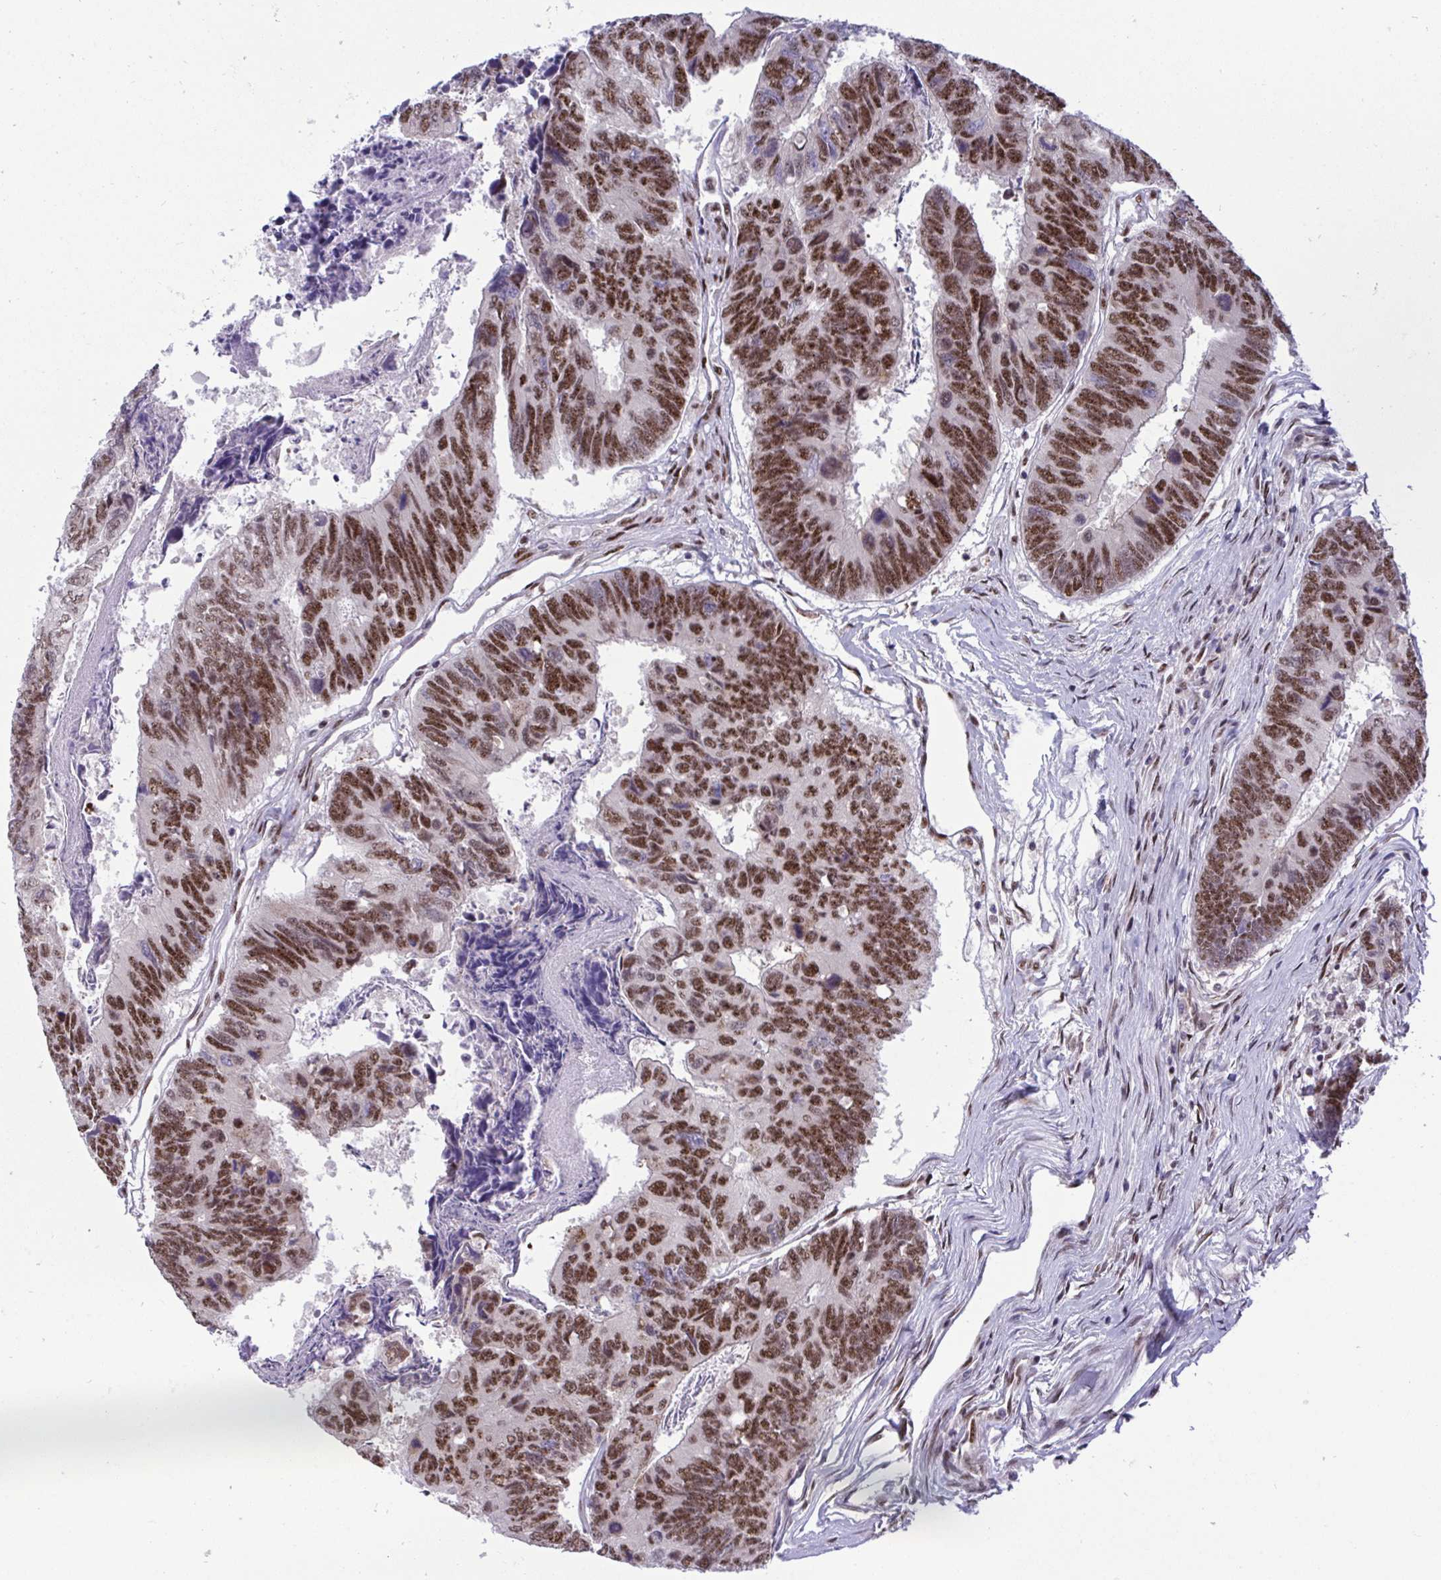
{"staining": {"intensity": "moderate", "quantity": ">75%", "location": "nuclear"}, "tissue": "colorectal cancer", "cell_type": "Tumor cells", "image_type": "cancer", "snomed": [{"axis": "morphology", "description": "Adenocarcinoma, NOS"}, {"axis": "topography", "description": "Colon"}], "caption": "Immunohistochemistry staining of colorectal adenocarcinoma, which shows medium levels of moderate nuclear positivity in approximately >75% of tumor cells indicating moderate nuclear protein staining. The staining was performed using DAB (3,3'-diaminobenzidine) (brown) for protein detection and nuclei were counterstained in hematoxylin (blue).", "gene": "WBP11", "patient": {"sex": "female", "age": 67}}